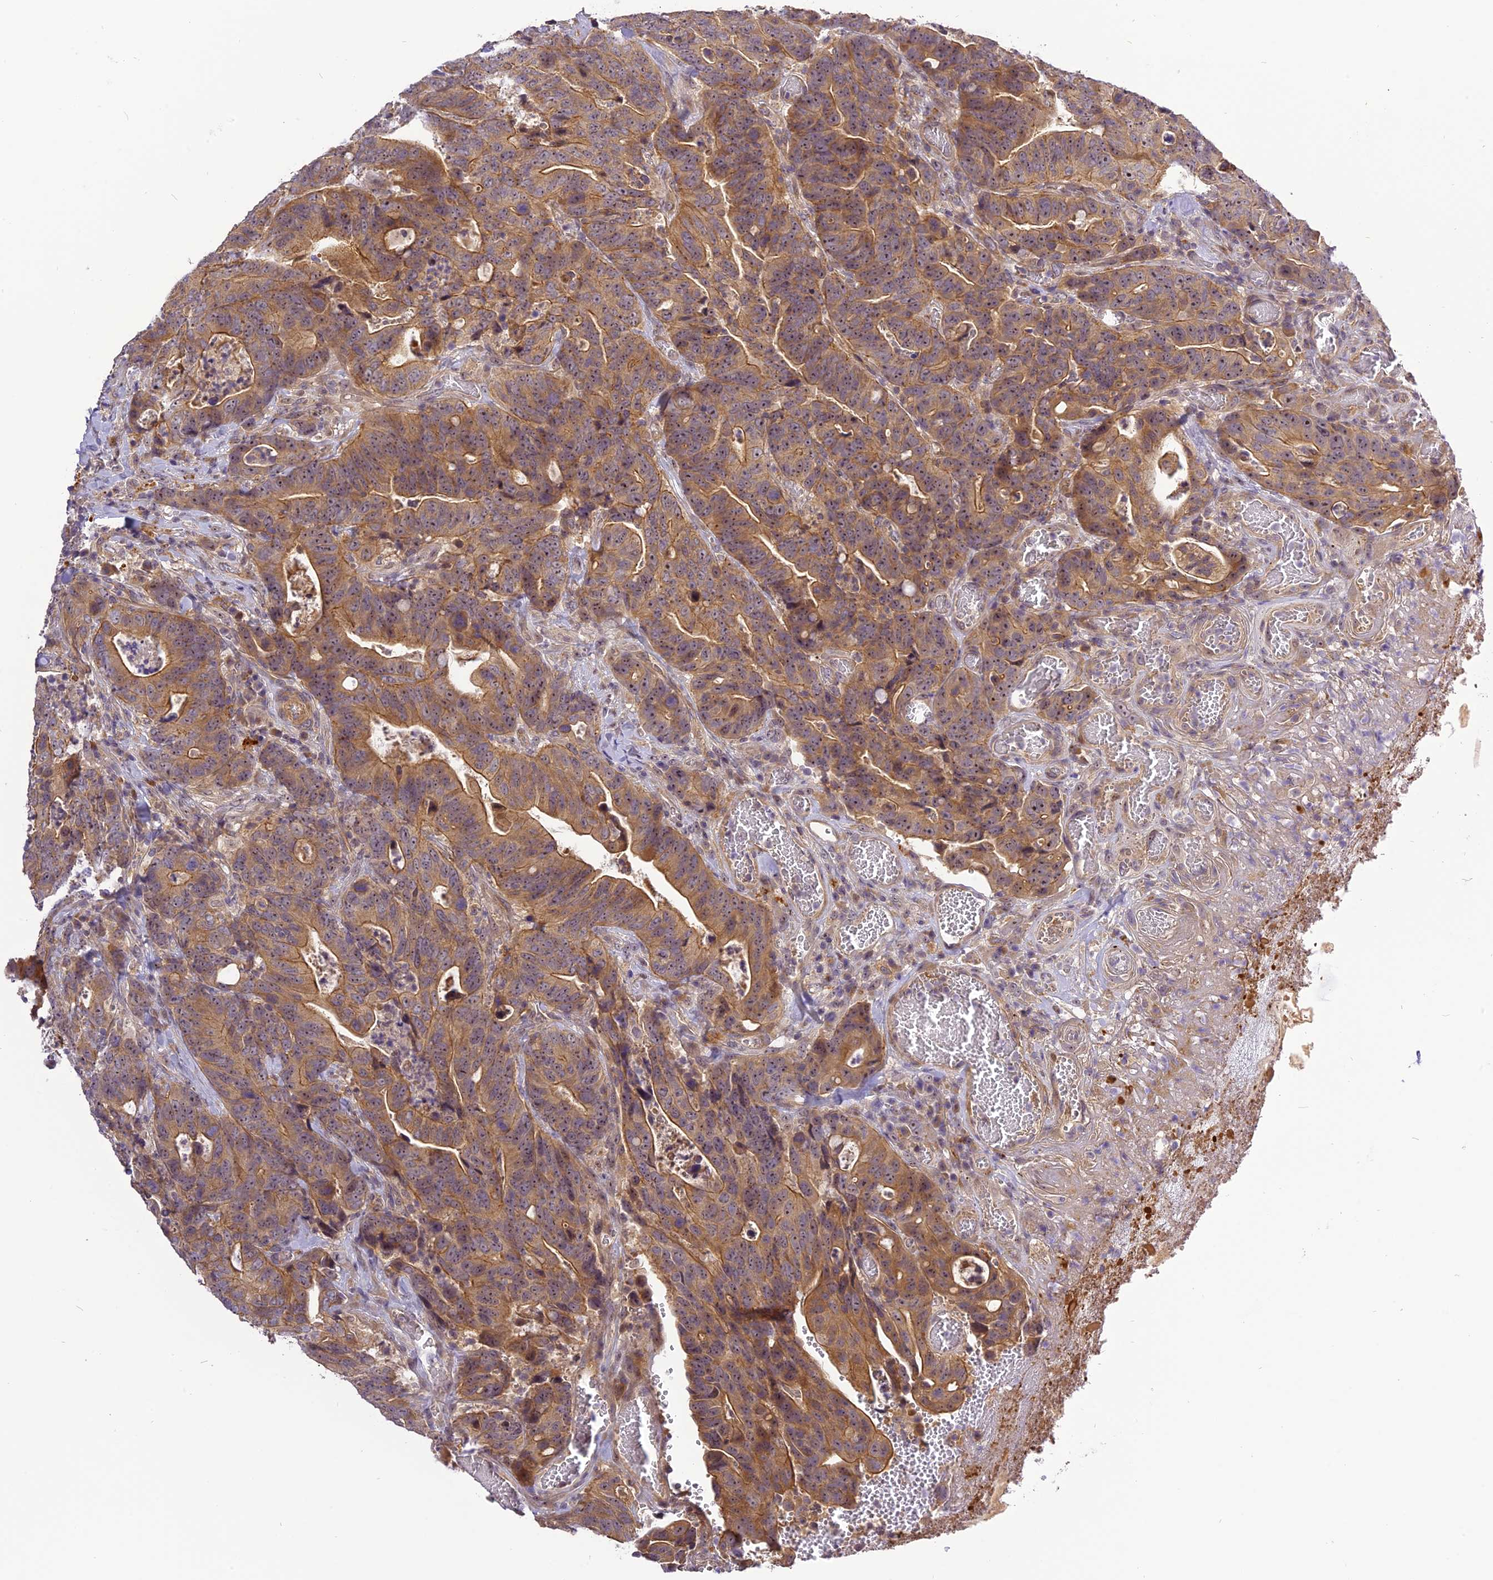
{"staining": {"intensity": "moderate", "quantity": ">75%", "location": "cytoplasmic/membranous"}, "tissue": "colorectal cancer", "cell_type": "Tumor cells", "image_type": "cancer", "snomed": [{"axis": "morphology", "description": "Adenocarcinoma, NOS"}, {"axis": "topography", "description": "Colon"}], "caption": "This is an image of IHC staining of colorectal adenocarcinoma, which shows moderate positivity in the cytoplasmic/membranous of tumor cells.", "gene": "FNIP2", "patient": {"sex": "female", "age": 82}}